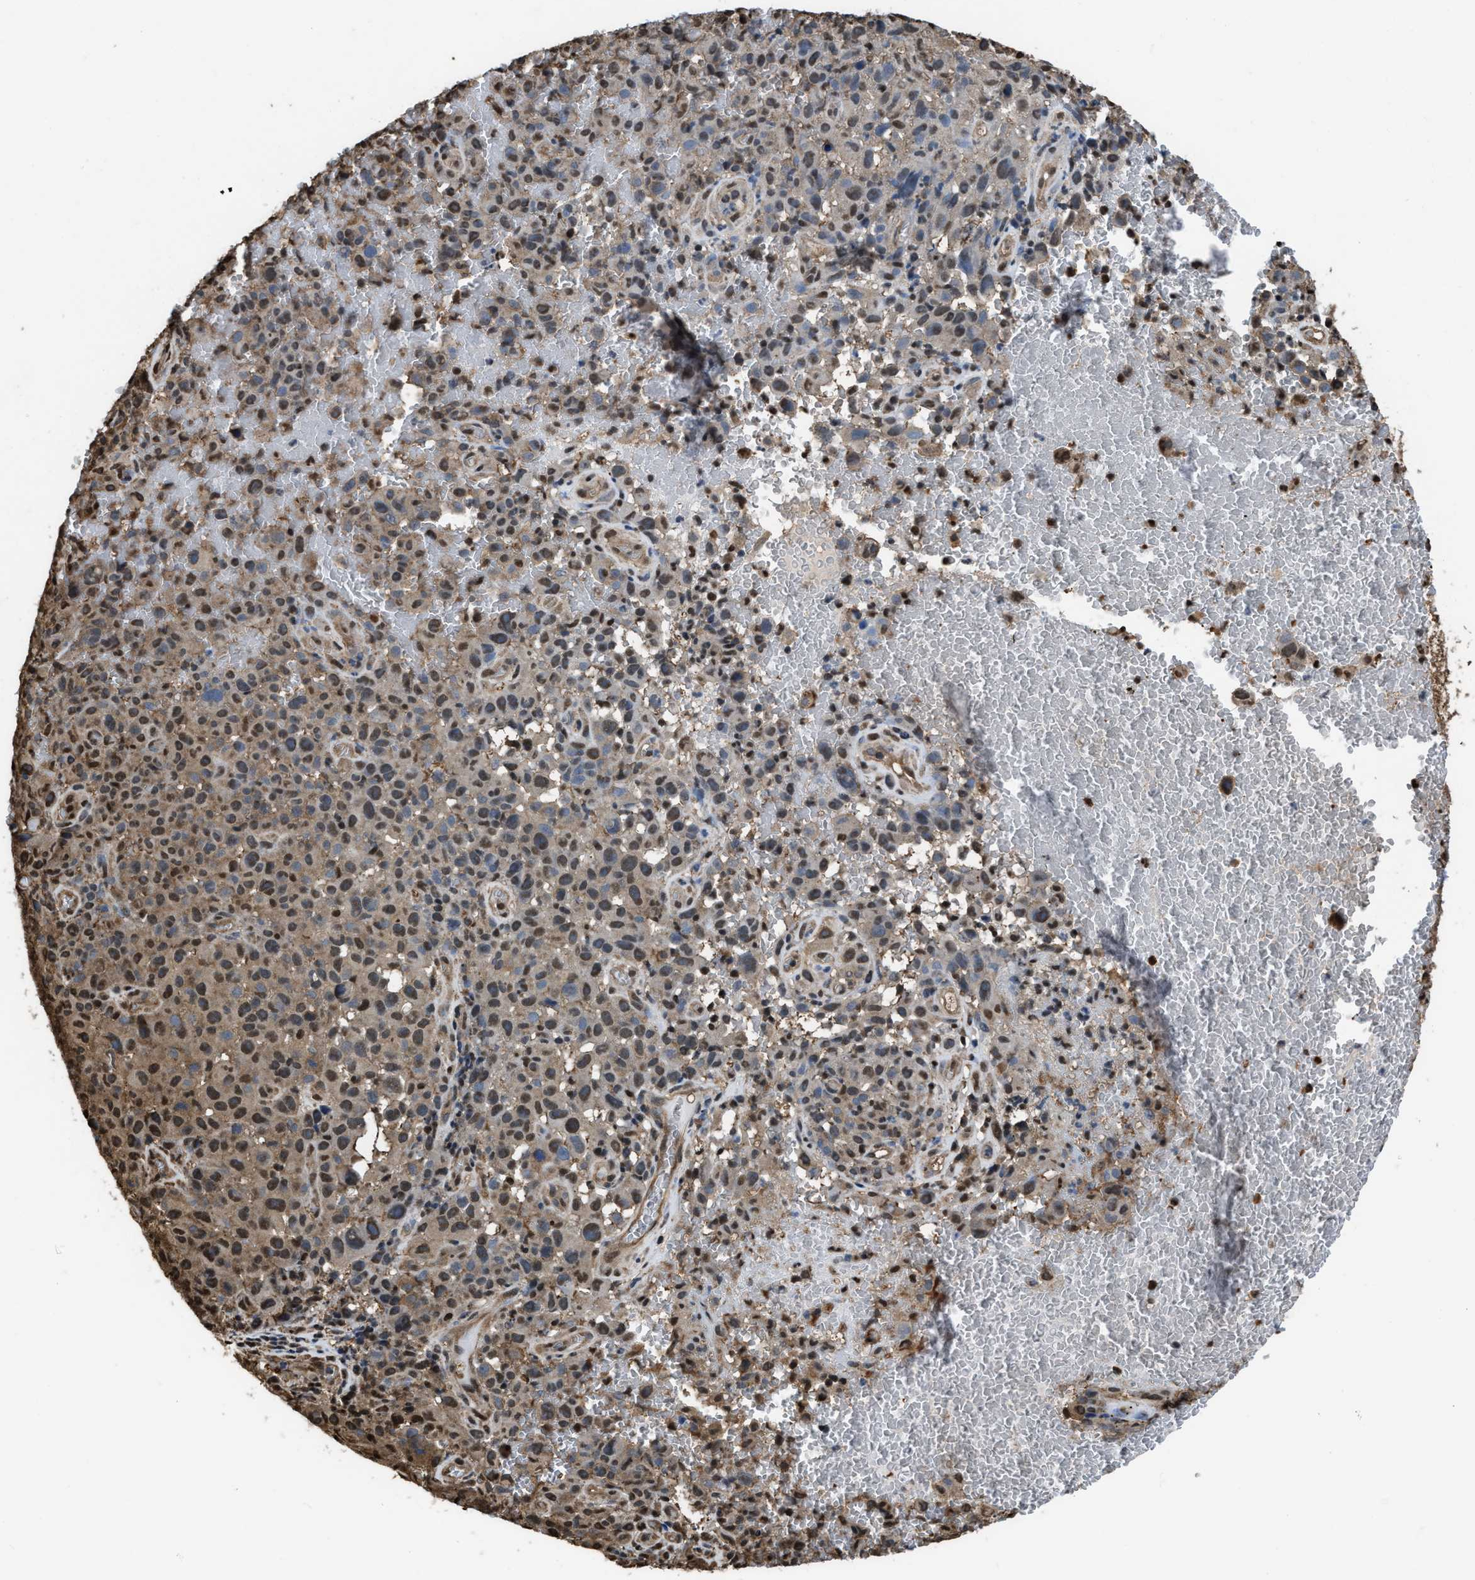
{"staining": {"intensity": "moderate", "quantity": "25%-75%", "location": "cytoplasmic/membranous,nuclear"}, "tissue": "melanoma", "cell_type": "Tumor cells", "image_type": "cancer", "snomed": [{"axis": "morphology", "description": "Malignant melanoma, NOS"}, {"axis": "topography", "description": "Skin"}], "caption": "High-magnification brightfield microscopy of melanoma stained with DAB (3,3'-diaminobenzidine) (brown) and counterstained with hematoxylin (blue). tumor cells exhibit moderate cytoplasmic/membranous and nuclear positivity is present in about25%-75% of cells.", "gene": "FNTA", "patient": {"sex": "female", "age": 82}}